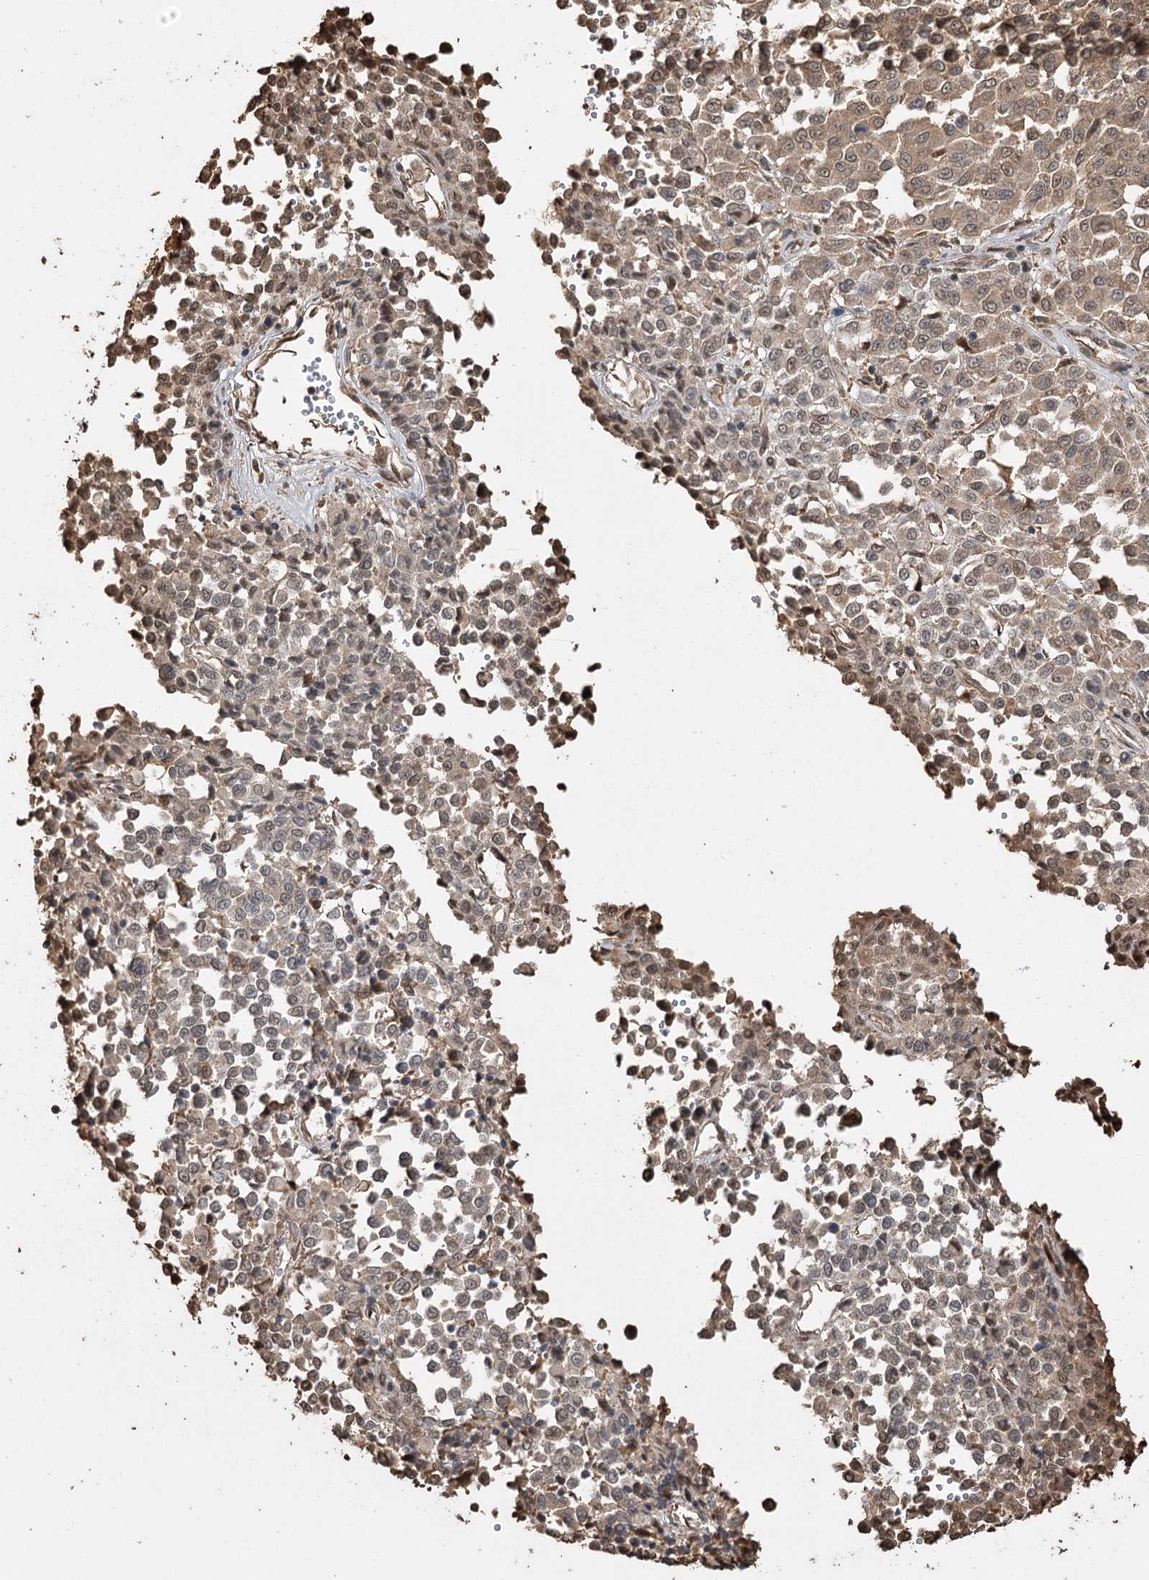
{"staining": {"intensity": "moderate", "quantity": ">75%", "location": "cytoplasmic/membranous,nuclear"}, "tissue": "melanoma", "cell_type": "Tumor cells", "image_type": "cancer", "snomed": [{"axis": "morphology", "description": "Malignant melanoma, Metastatic site"}, {"axis": "topography", "description": "Pancreas"}], "caption": "The histopathology image displays immunohistochemical staining of melanoma. There is moderate cytoplasmic/membranous and nuclear expression is seen in about >75% of tumor cells.", "gene": "PLCH1", "patient": {"sex": "female", "age": 30}}